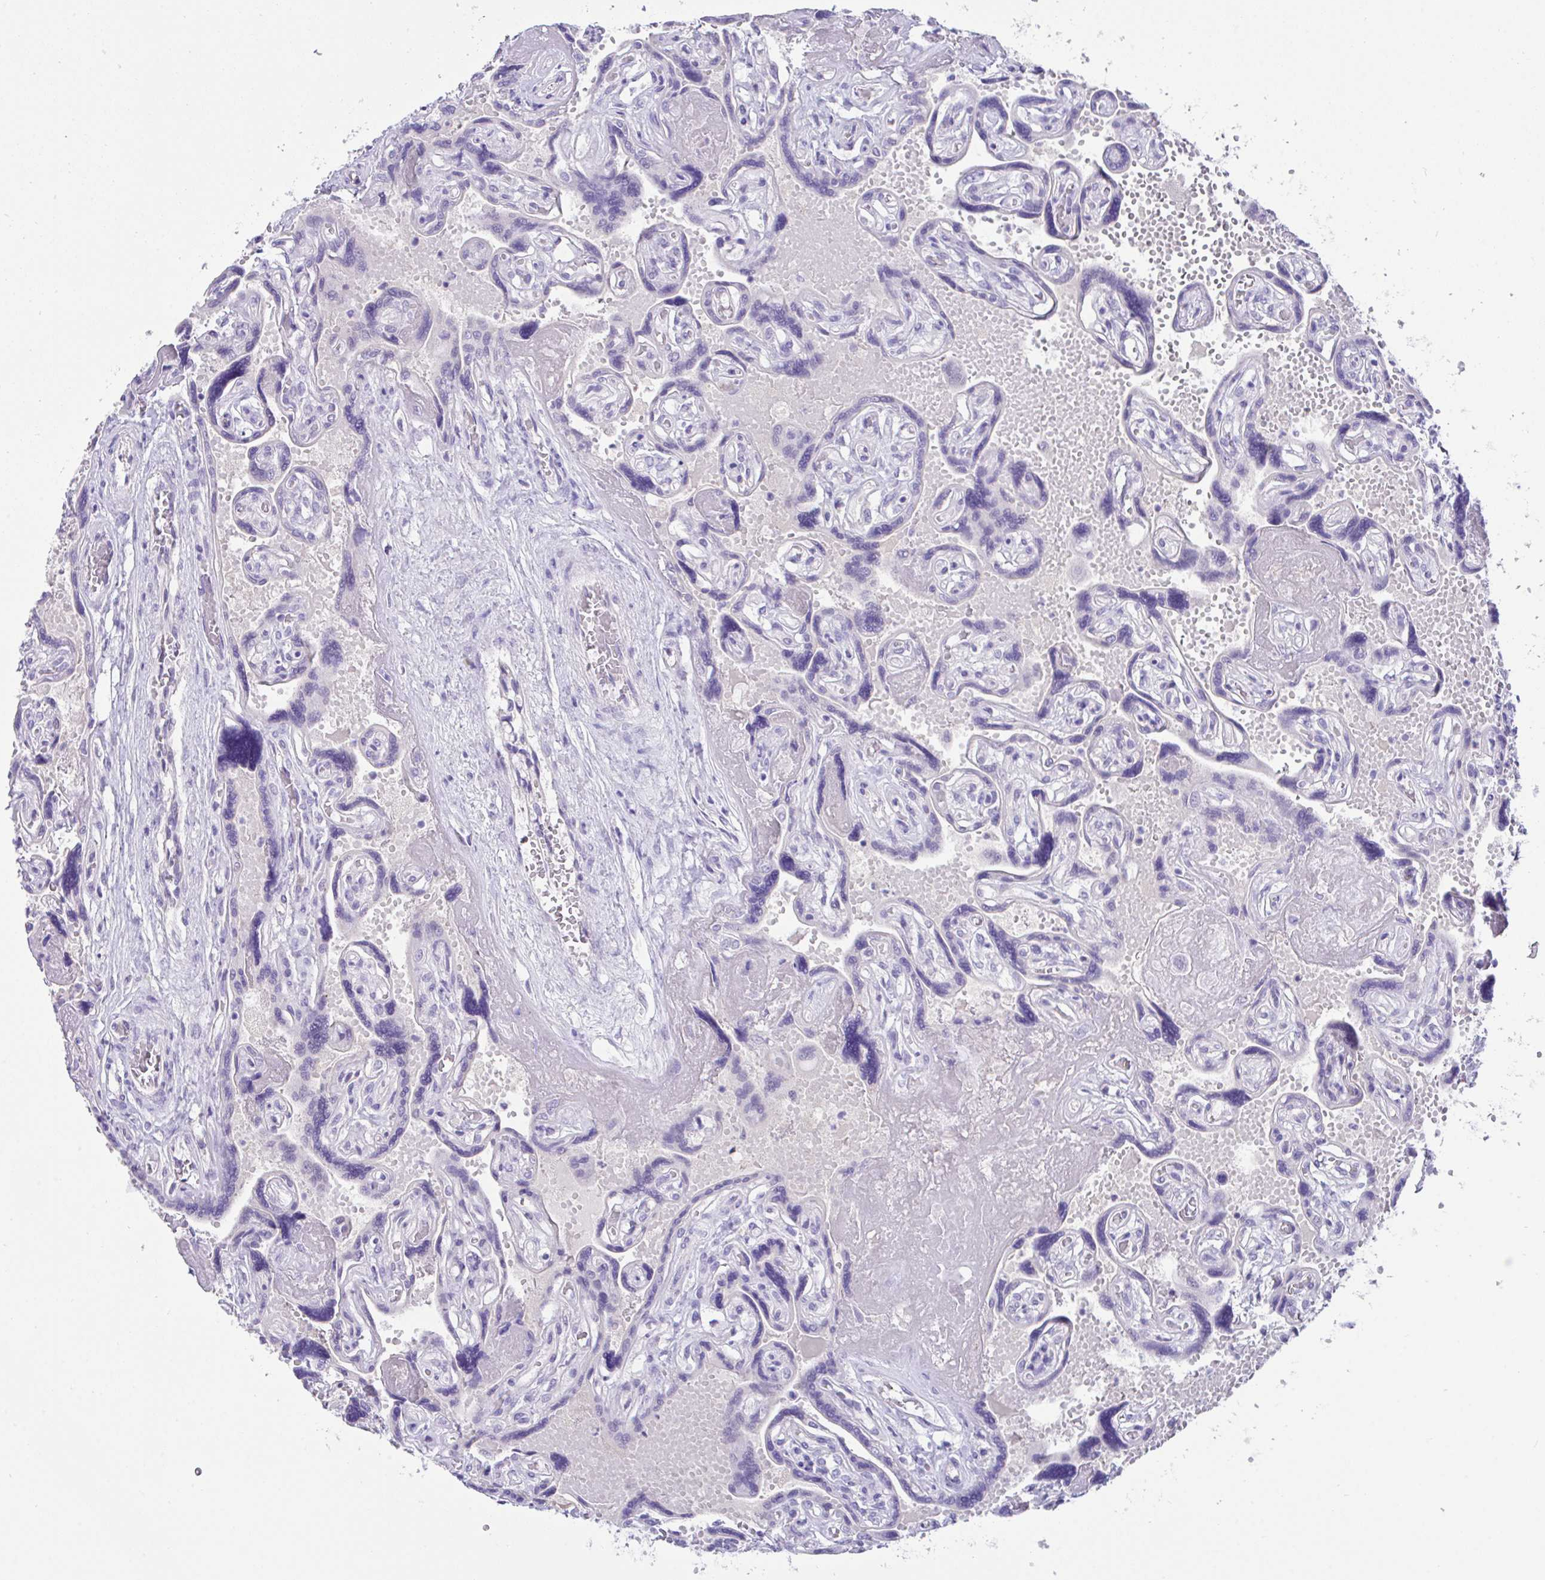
{"staining": {"intensity": "negative", "quantity": "none", "location": "none"}, "tissue": "placenta", "cell_type": "Trophoblastic cells", "image_type": "normal", "snomed": [{"axis": "morphology", "description": "Normal tissue, NOS"}, {"axis": "topography", "description": "Placenta"}], "caption": "Benign placenta was stained to show a protein in brown. There is no significant expression in trophoblastic cells.", "gene": "HACD4", "patient": {"sex": "female", "age": 32}}